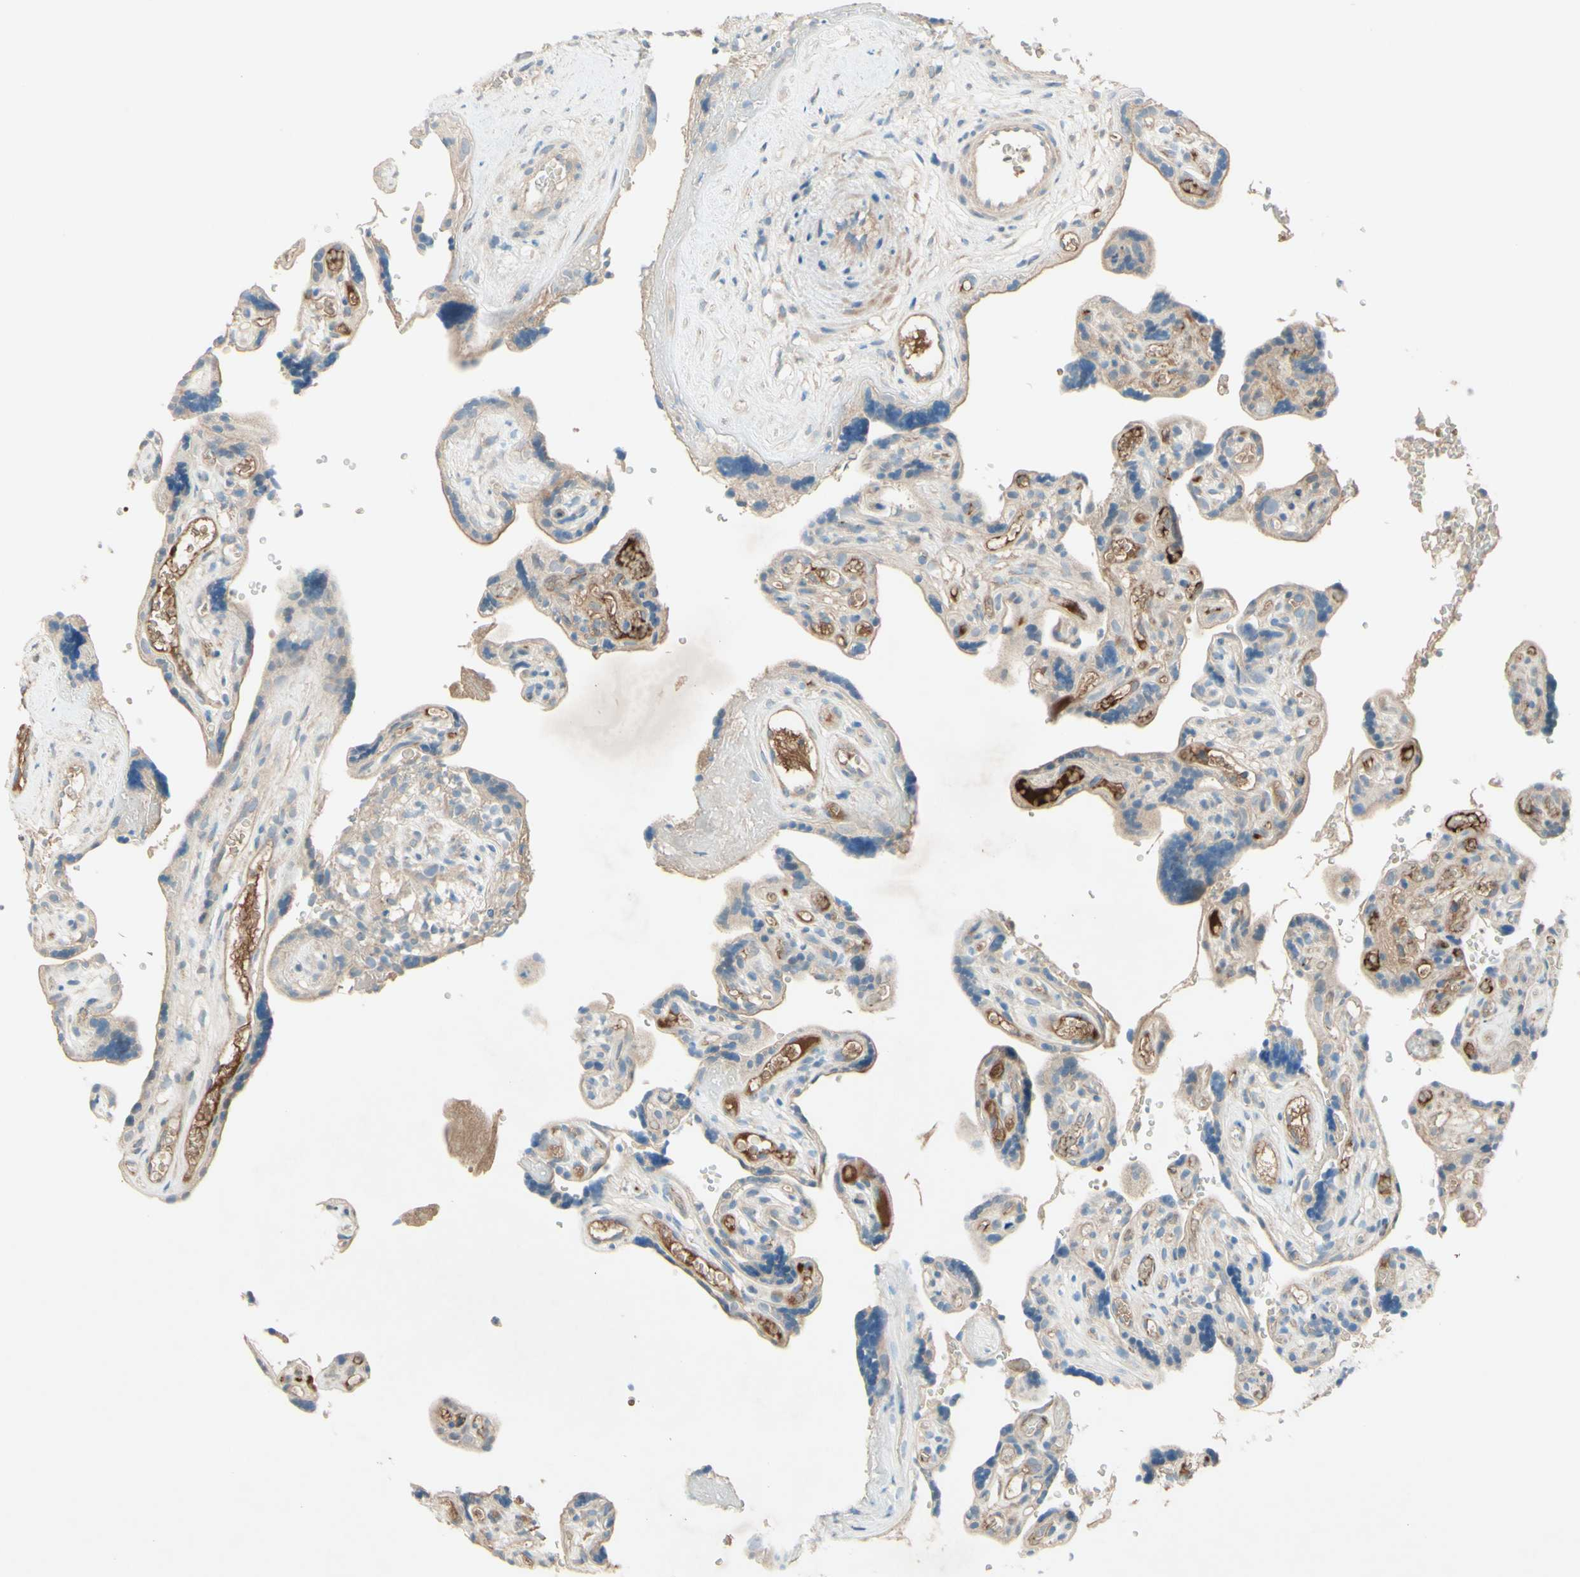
{"staining": {"intensity": "moderate", "quantity": ">75%", "location": "cytoplasmic/membranous"}, "tissue": "placenta", "cell_type": "Decidual cells", "image_type": "normal", "snomed": [{"axis": "morphology", "description": "Normal tissue, NOS"}, {"axis": "topography", "description": "Placenta"}], "caption": "Placenta stained with a brown dye demonstrates moderate cytoplasmic/membranous positive positivity in about >75% of decidual cells.", "gene": "IL2", "patient": {"sex": "female", "age": 30}}